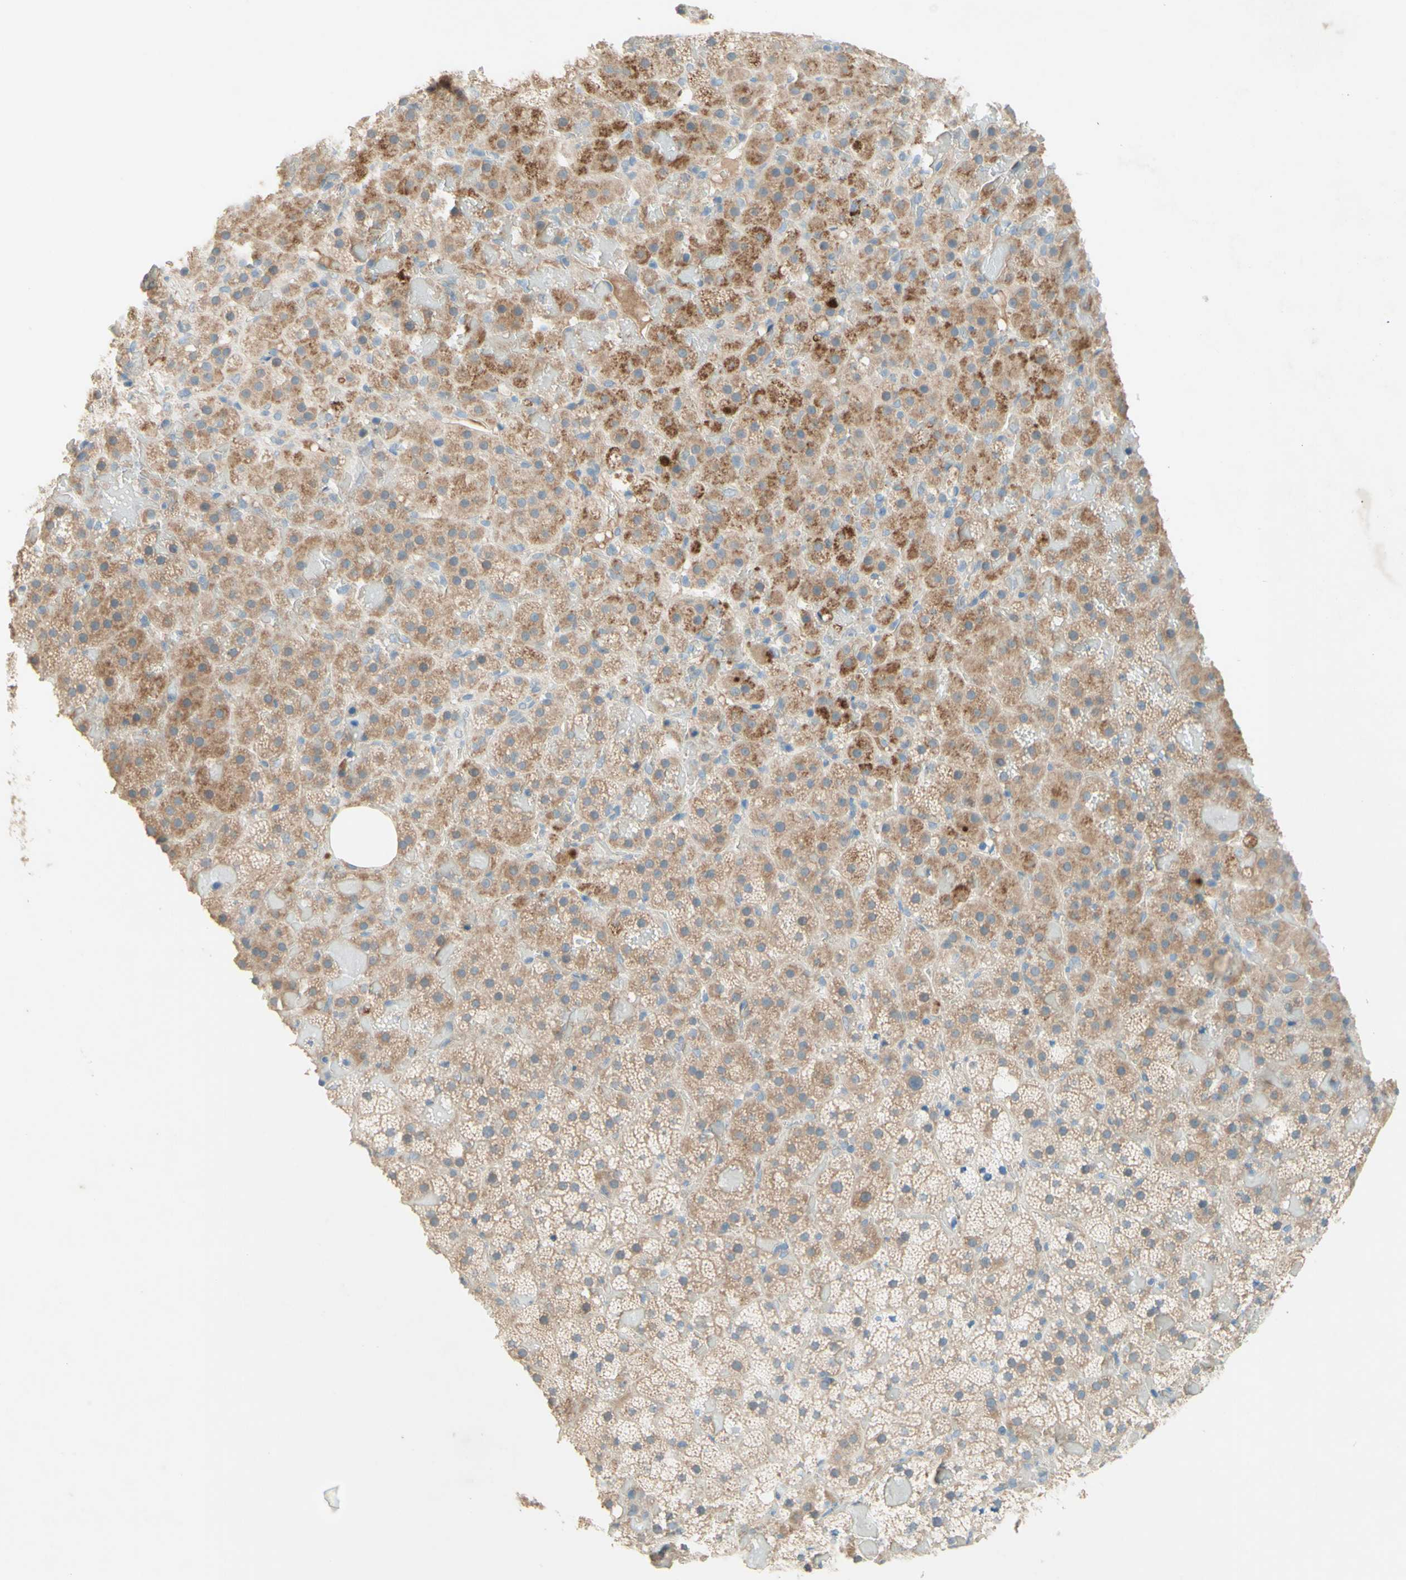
{"staining": {"intensity": "moderate", "quantity": ">75%", "location": "cytoplasmic/membranous"}, "tissue": "adrenal gland", "cell_type": "Glandular cells", "image_type": "normal", "snomed": [{"axis": "morphology", "description": "Normal tissue, NOS"}, {"axis": "topography", "description": "Adrenal gland"}], "caption": "A brown stain highlights moderate cytoplasmic/membranous staining of a protein in glandular cells of normal human adrenal gland.", "gene": "IL2", "patient": {"sex": "female", "age": 59}}